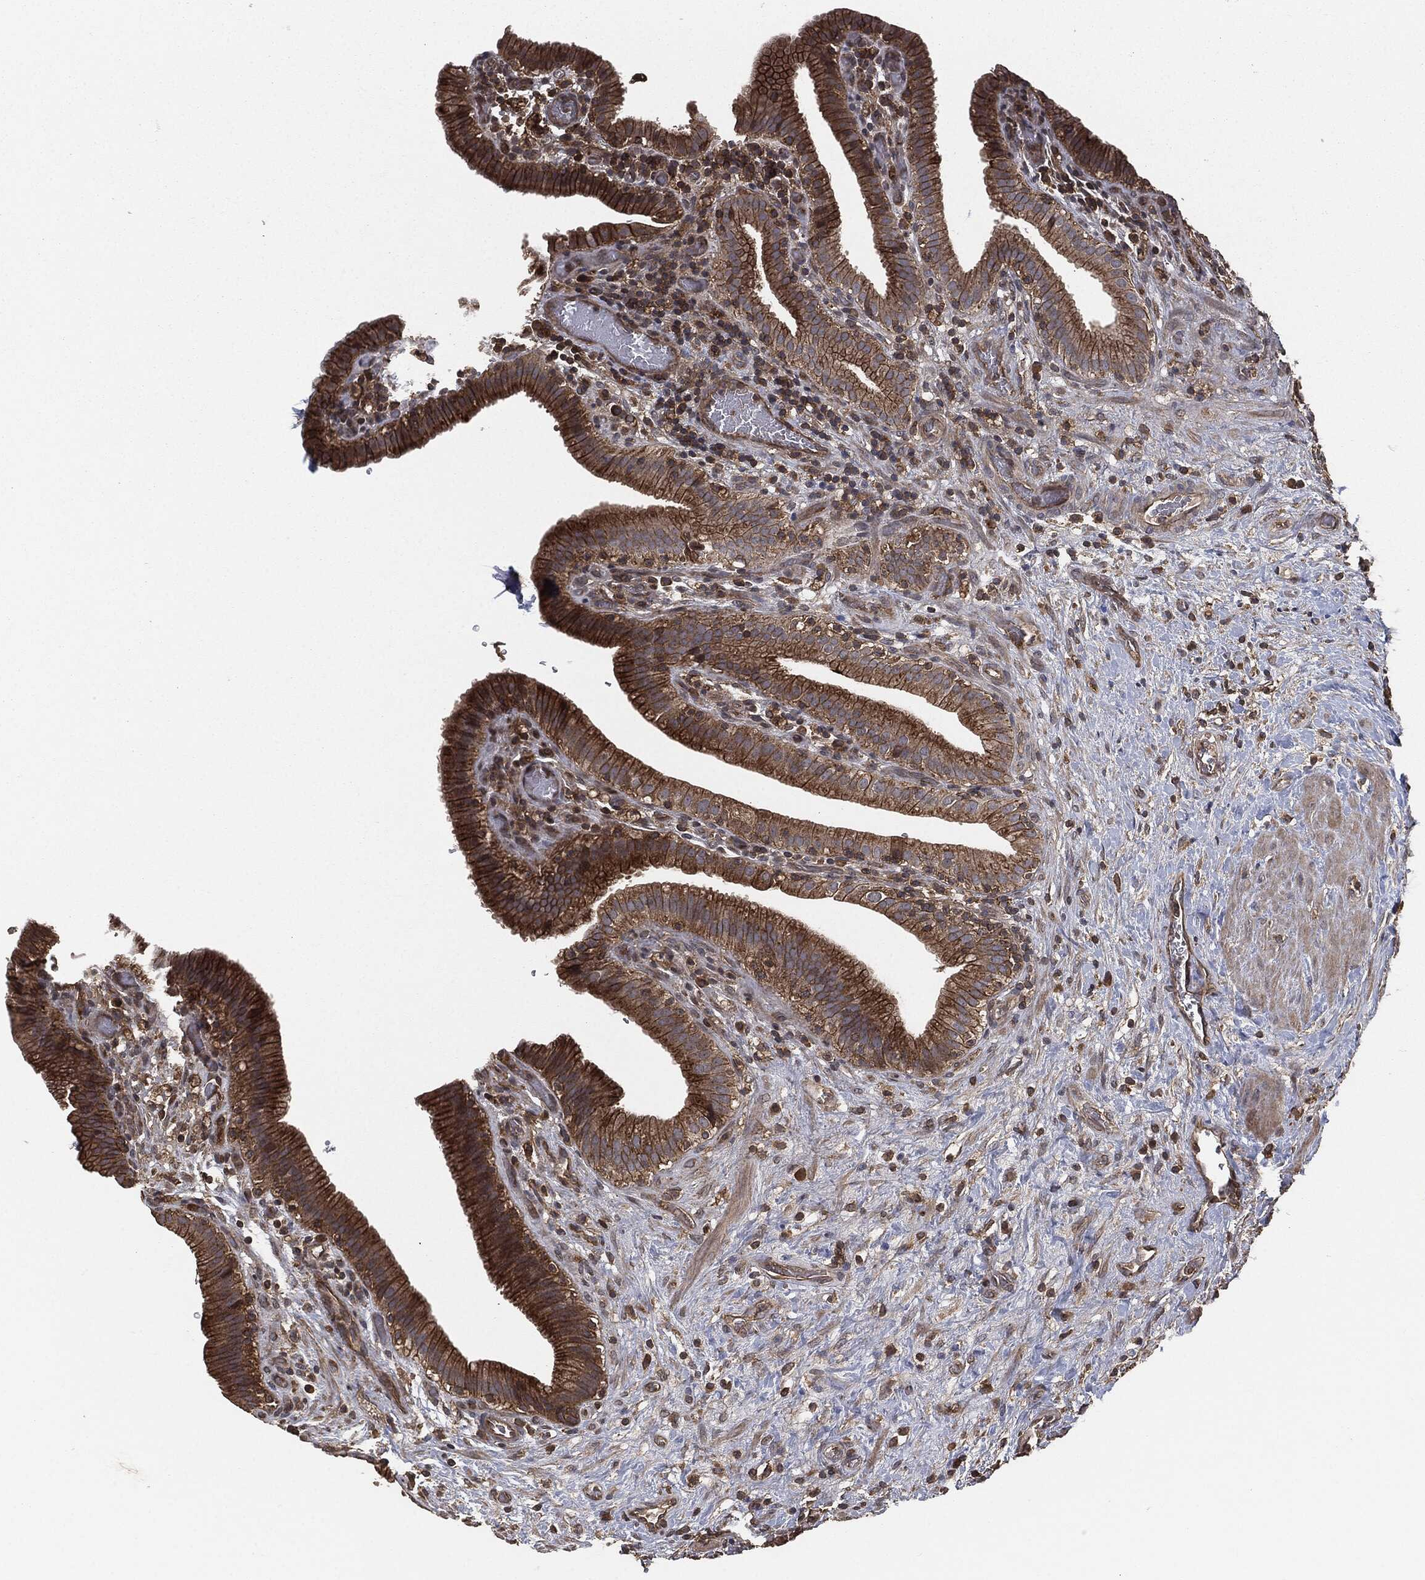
{"staining": {"intensity": "moderate", "quantity": ">75%", "location": "cytoplasmic/membranous"}, "tissue": "gallbladder", "cell_type": "Glandular cells", "image_type": "normal", "snomed": [{"axis": "morphology", "description": "Normal tissue, NOS"}, {"axis": "topography", "description": "Gallbladder"}], "caption": "About >75% of glandular cells in benign gallbladder exhibit moderate cytoplasmic/membranous protein positivity as visualized by brown immunohistochemical staining.", "gene": "ERBIN", "patient": {"sex": "male", "age": 62}}